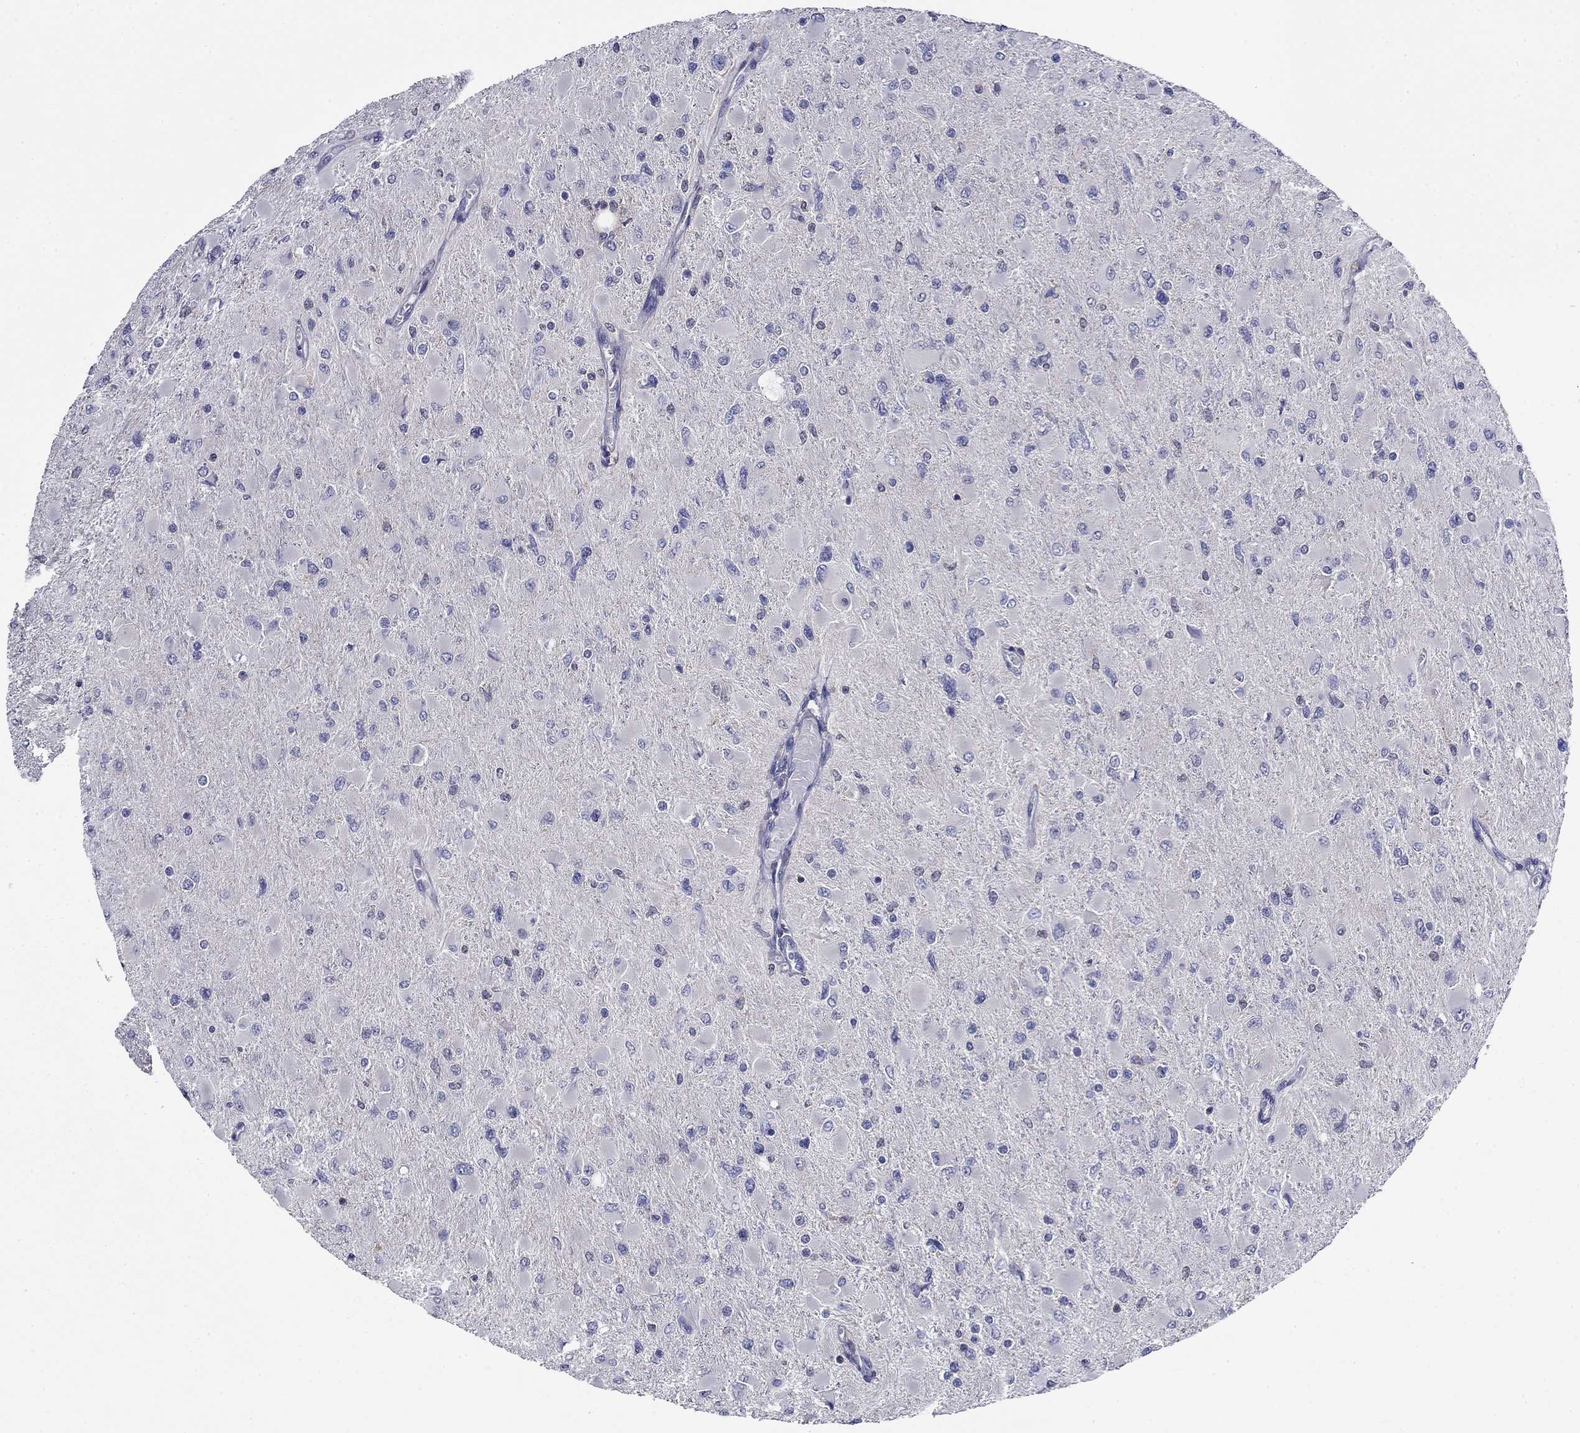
{"staining": {"intensity": "negative", "quantity": "none", "location": "none"}, "tissue": "glioma", "cell_type": "Tumor cells", "image_type": "cancer", "snomed": [{"axis": "morphology", "description": "Glioma, malignant, High grade"}, {"axis": "topography", "description": "Cerebral cortex"}], "caption": "Immunohistochemical staining of human glioma exhibits no significant staining in tumor cells. The staining is performed using DAB (3,3'-diaminobenzidine) brown chromogen with nuclei counter-stained in using hematoxylin.", "gene": "POU2F2", "patient": {"sex": "female", "age": 36}}